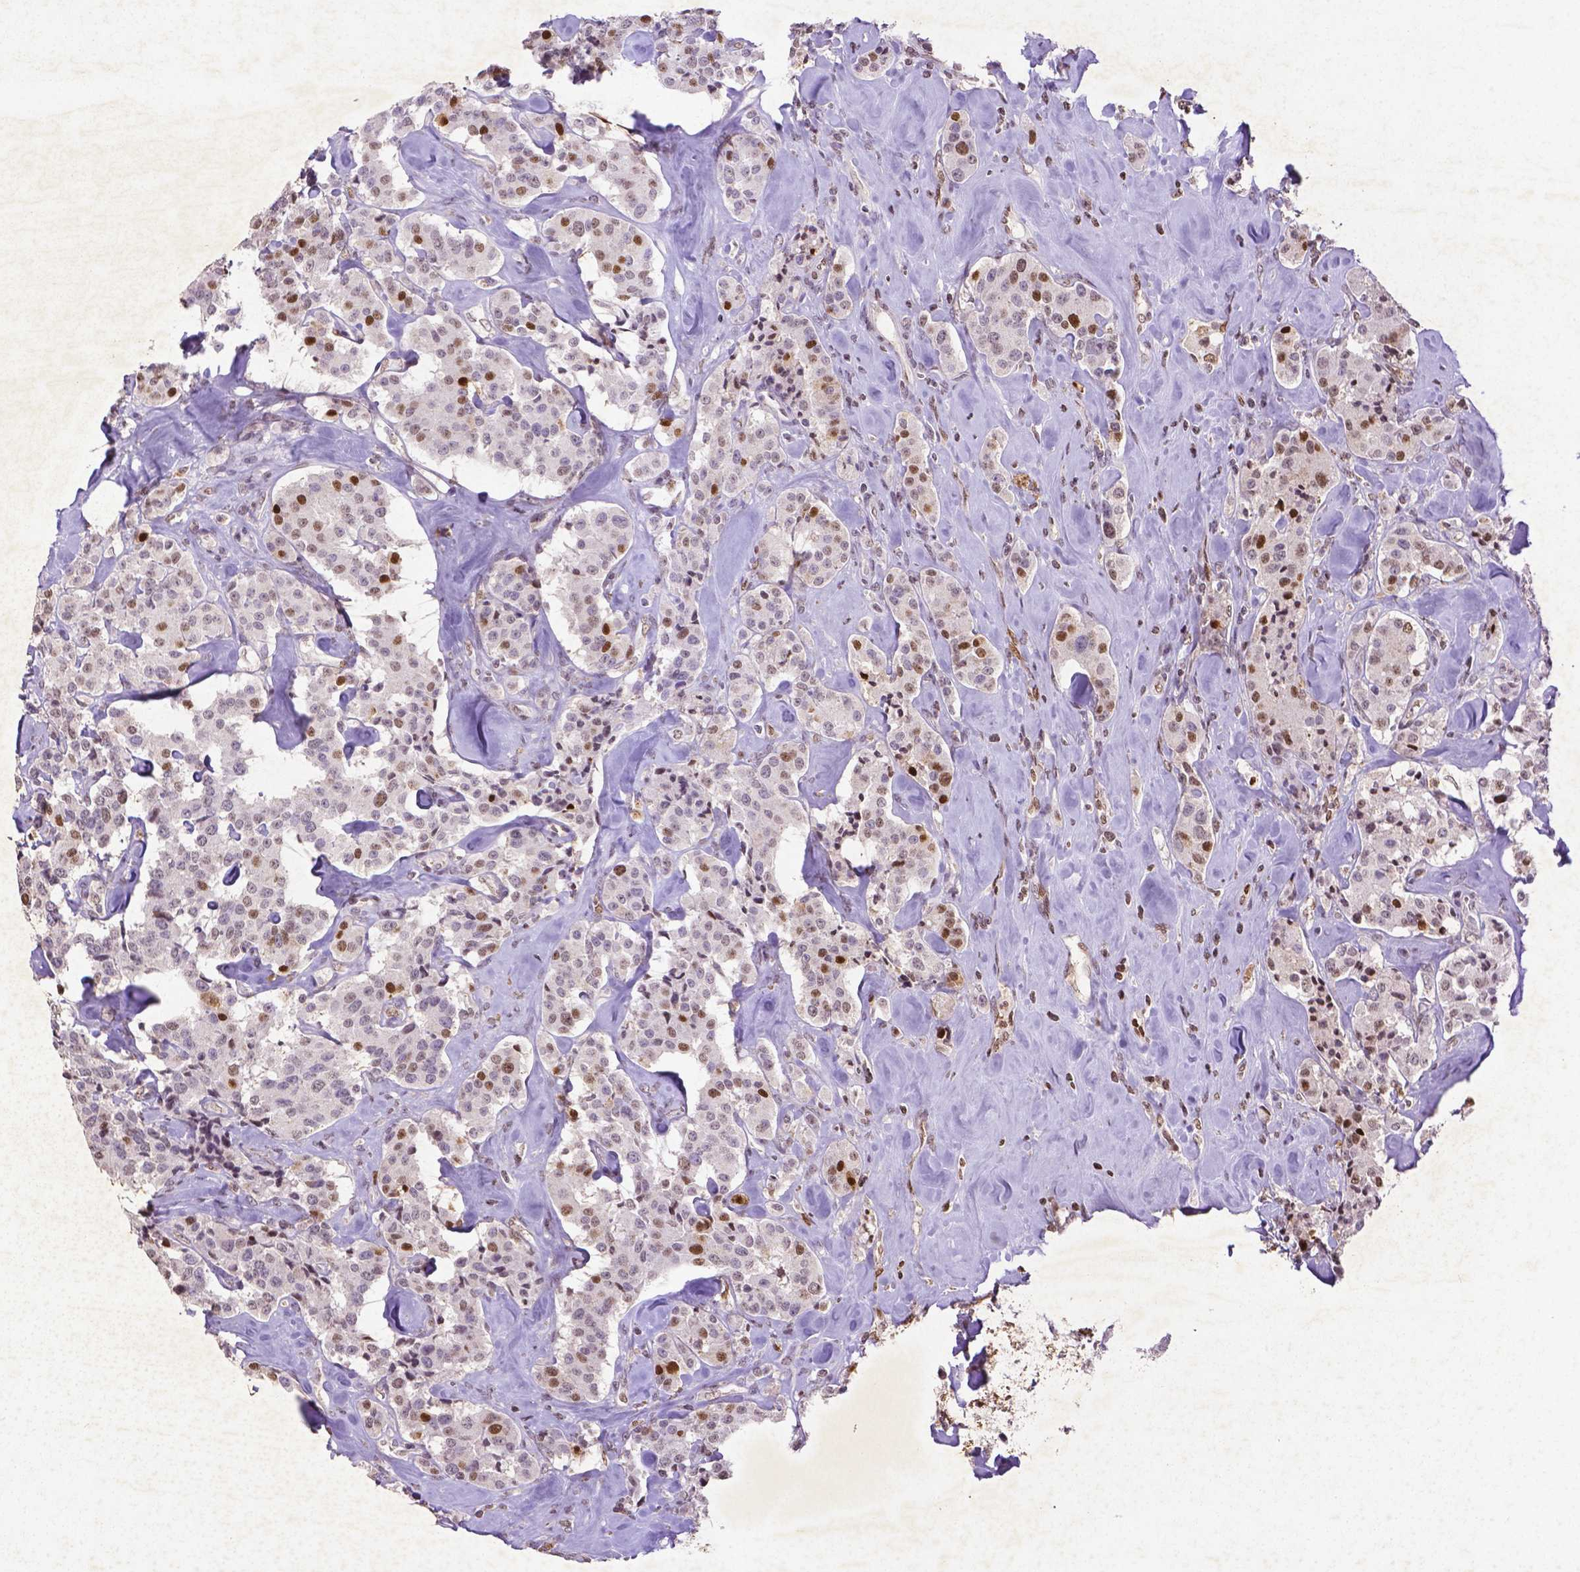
{"staining": {"intensity": "strong", "quantity": "25%-75%", "location": "nuclear"}, "tissue": "carcinoid", "cell_type": "Tumor cells", "image_type": "cancer", "snomed": [{"axis": "morphology", "description": "Carcinoid, malignant, NOS"}, {"axis": "topography", "description": "Pancreas"}], "caption": "The immunohistochemical stain highlights strong nuclear positivity in tumor cells of carcinoid tissue. Using DAB (brown) and hematoxylin (blue) stains, captured at high magnification using brightfield microscopy.", "gene": "CDKN1A", "patient": {"sex": "male", "age": 41}}